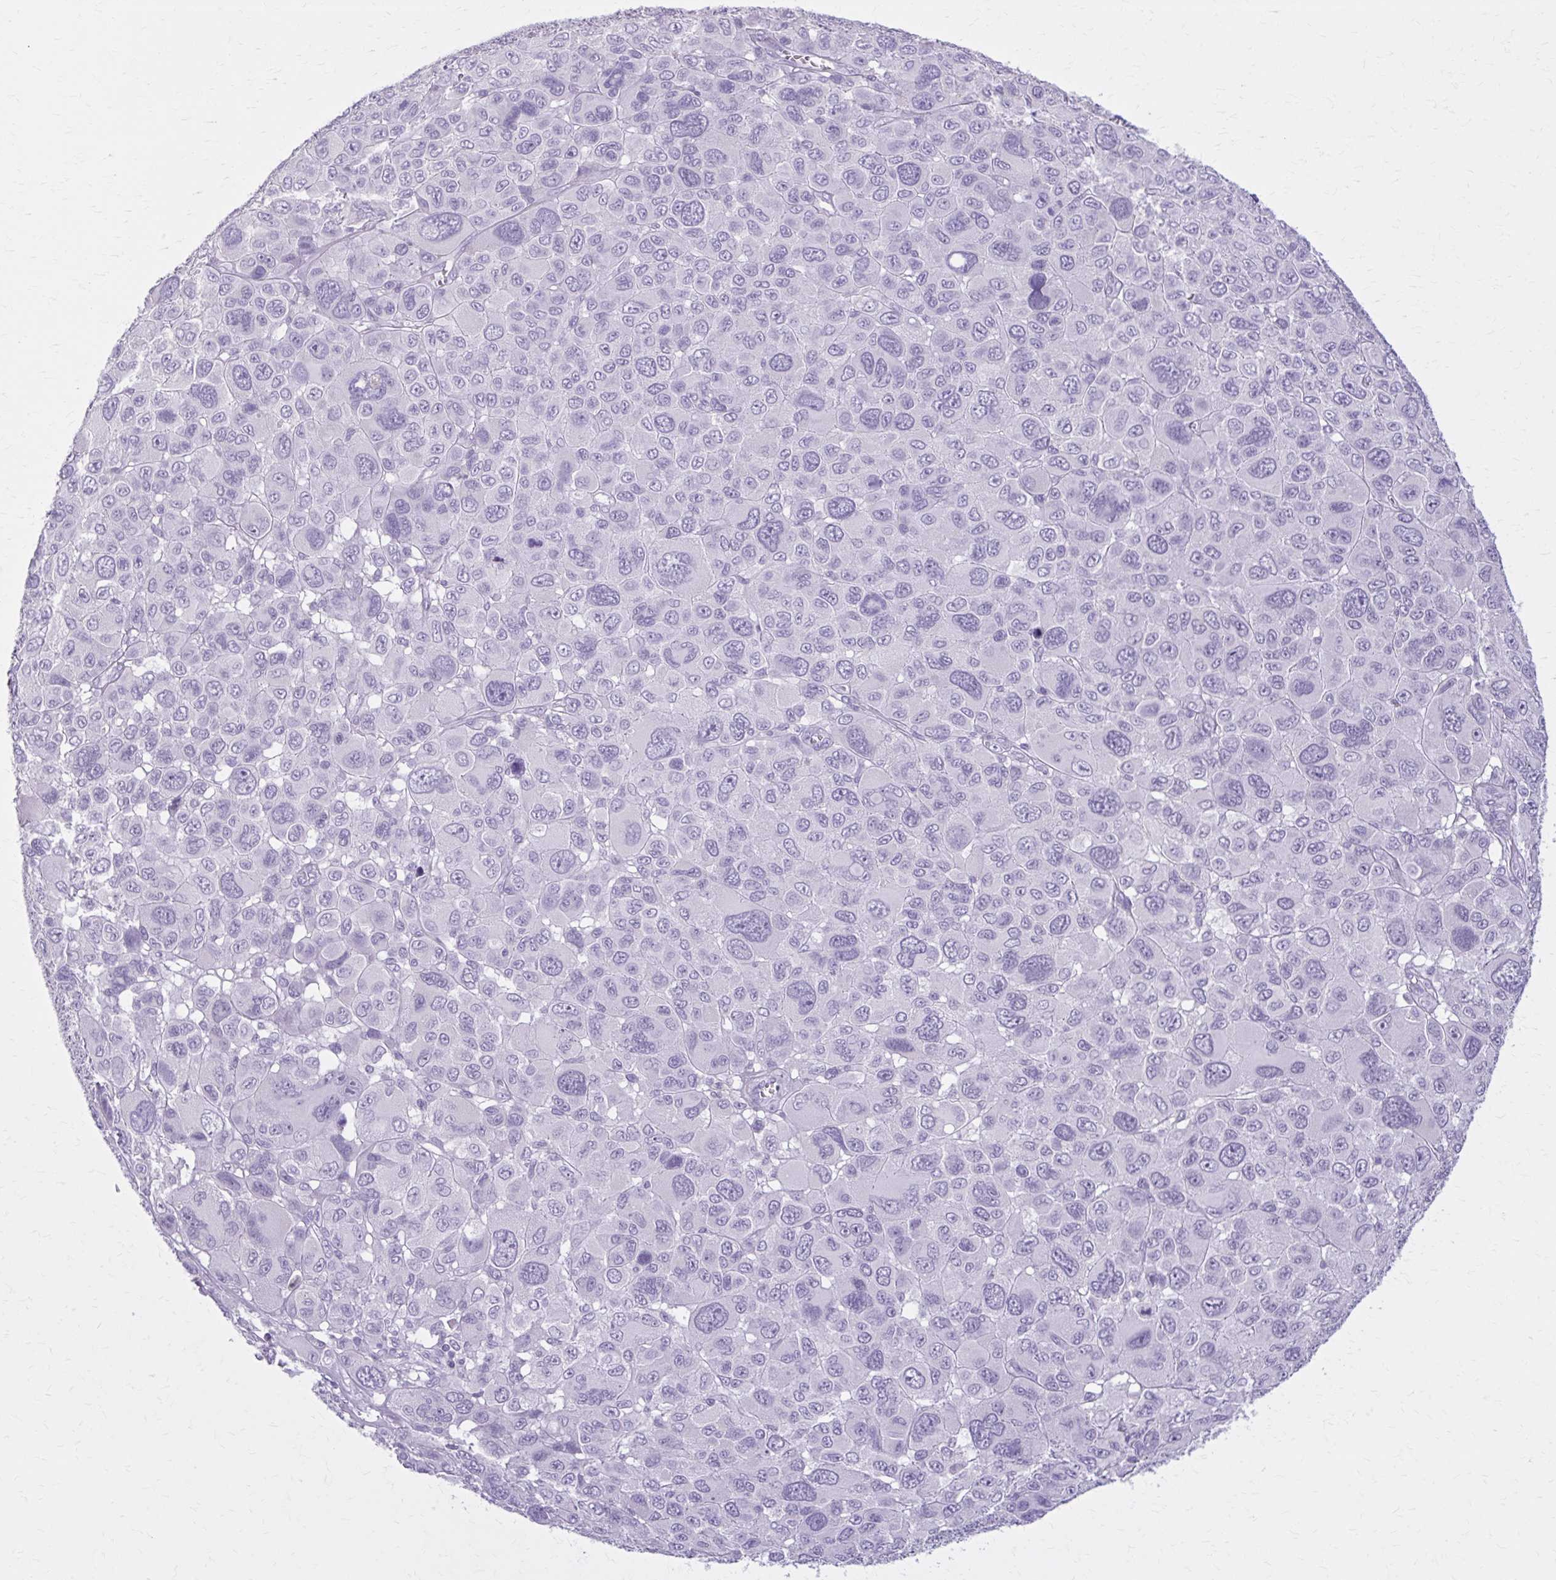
{"staining": {"intensity": "negative", "quantity": "none", "location": "none"}, "tissue": "melanoma", "cell_type": "Tumor cells", "image_type": "cancer", "snomed": [{"axis": "morphology", "description": "Malignant melanoma, NOS"}, {"axis": "topography", "description": "Skin"}], "caption": "A micrograph of human malignant melanoma is negative for staining in tumor cells.", "gene": "OR4B1", "patient": {"sex": "female", "age": 66}}